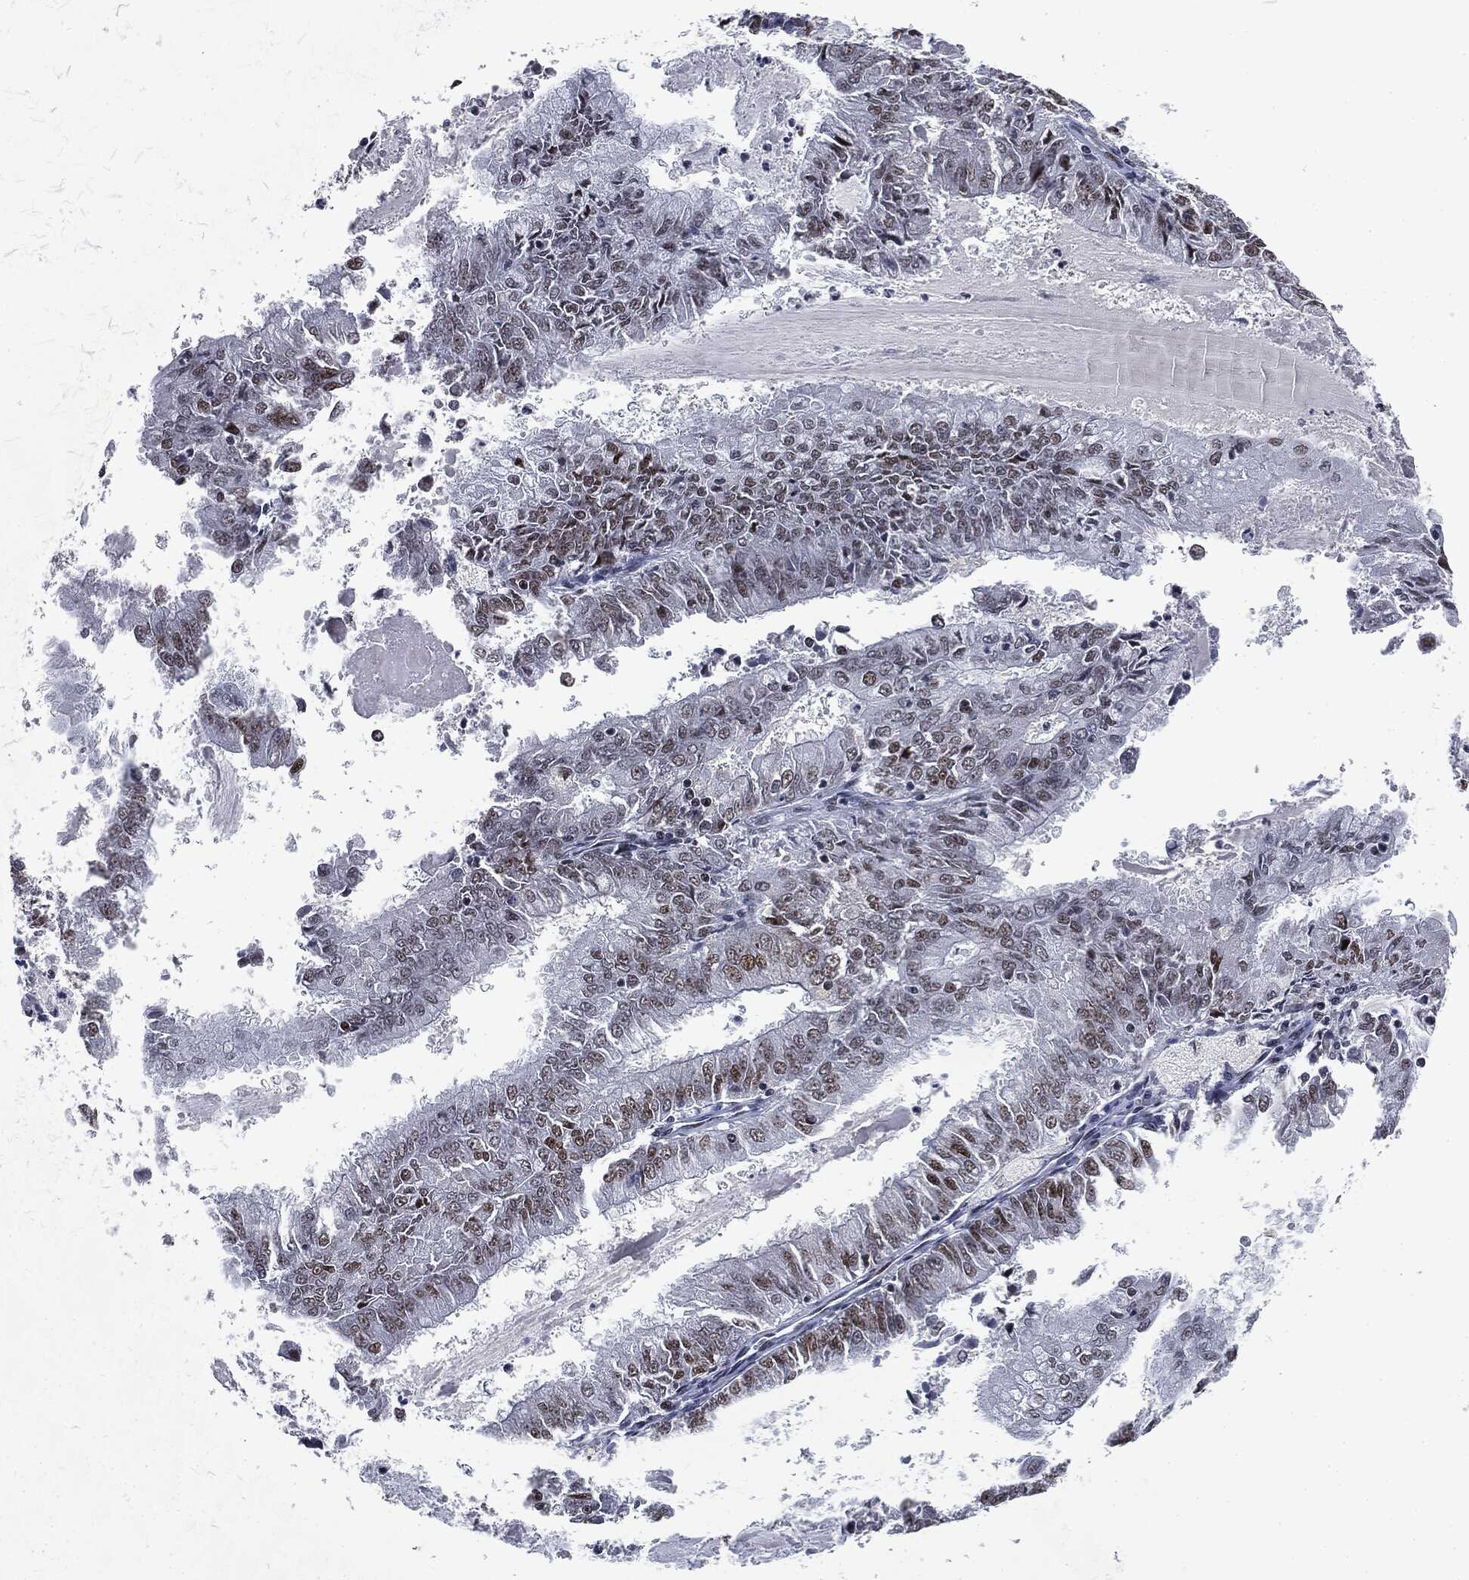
{"staining": {"intensity": "moderate", "quantity": "<25%", "location": "nuclear"}, "tissue": "endometrial cancer", "cell_type": "Tumor cells", "image_type": "cancer", "snomed": [{"axis": "morphology", "description": "Adenocarcinoma, NOS"}, {"axis": "topography", "description": "Endometrium"}], "caption": "Endometrial cancer (adenocarcinoma) stained with DAB (3,3'-diaminobenzidine) IHC displays low levels of moderate nuclear expression in about <25% of tumor cells. Immunohistochemistry stains the protein in brown and the nuclei are stained blue.", "gene": "MSH2", "patient": {"sex": "female", "age": 57}}